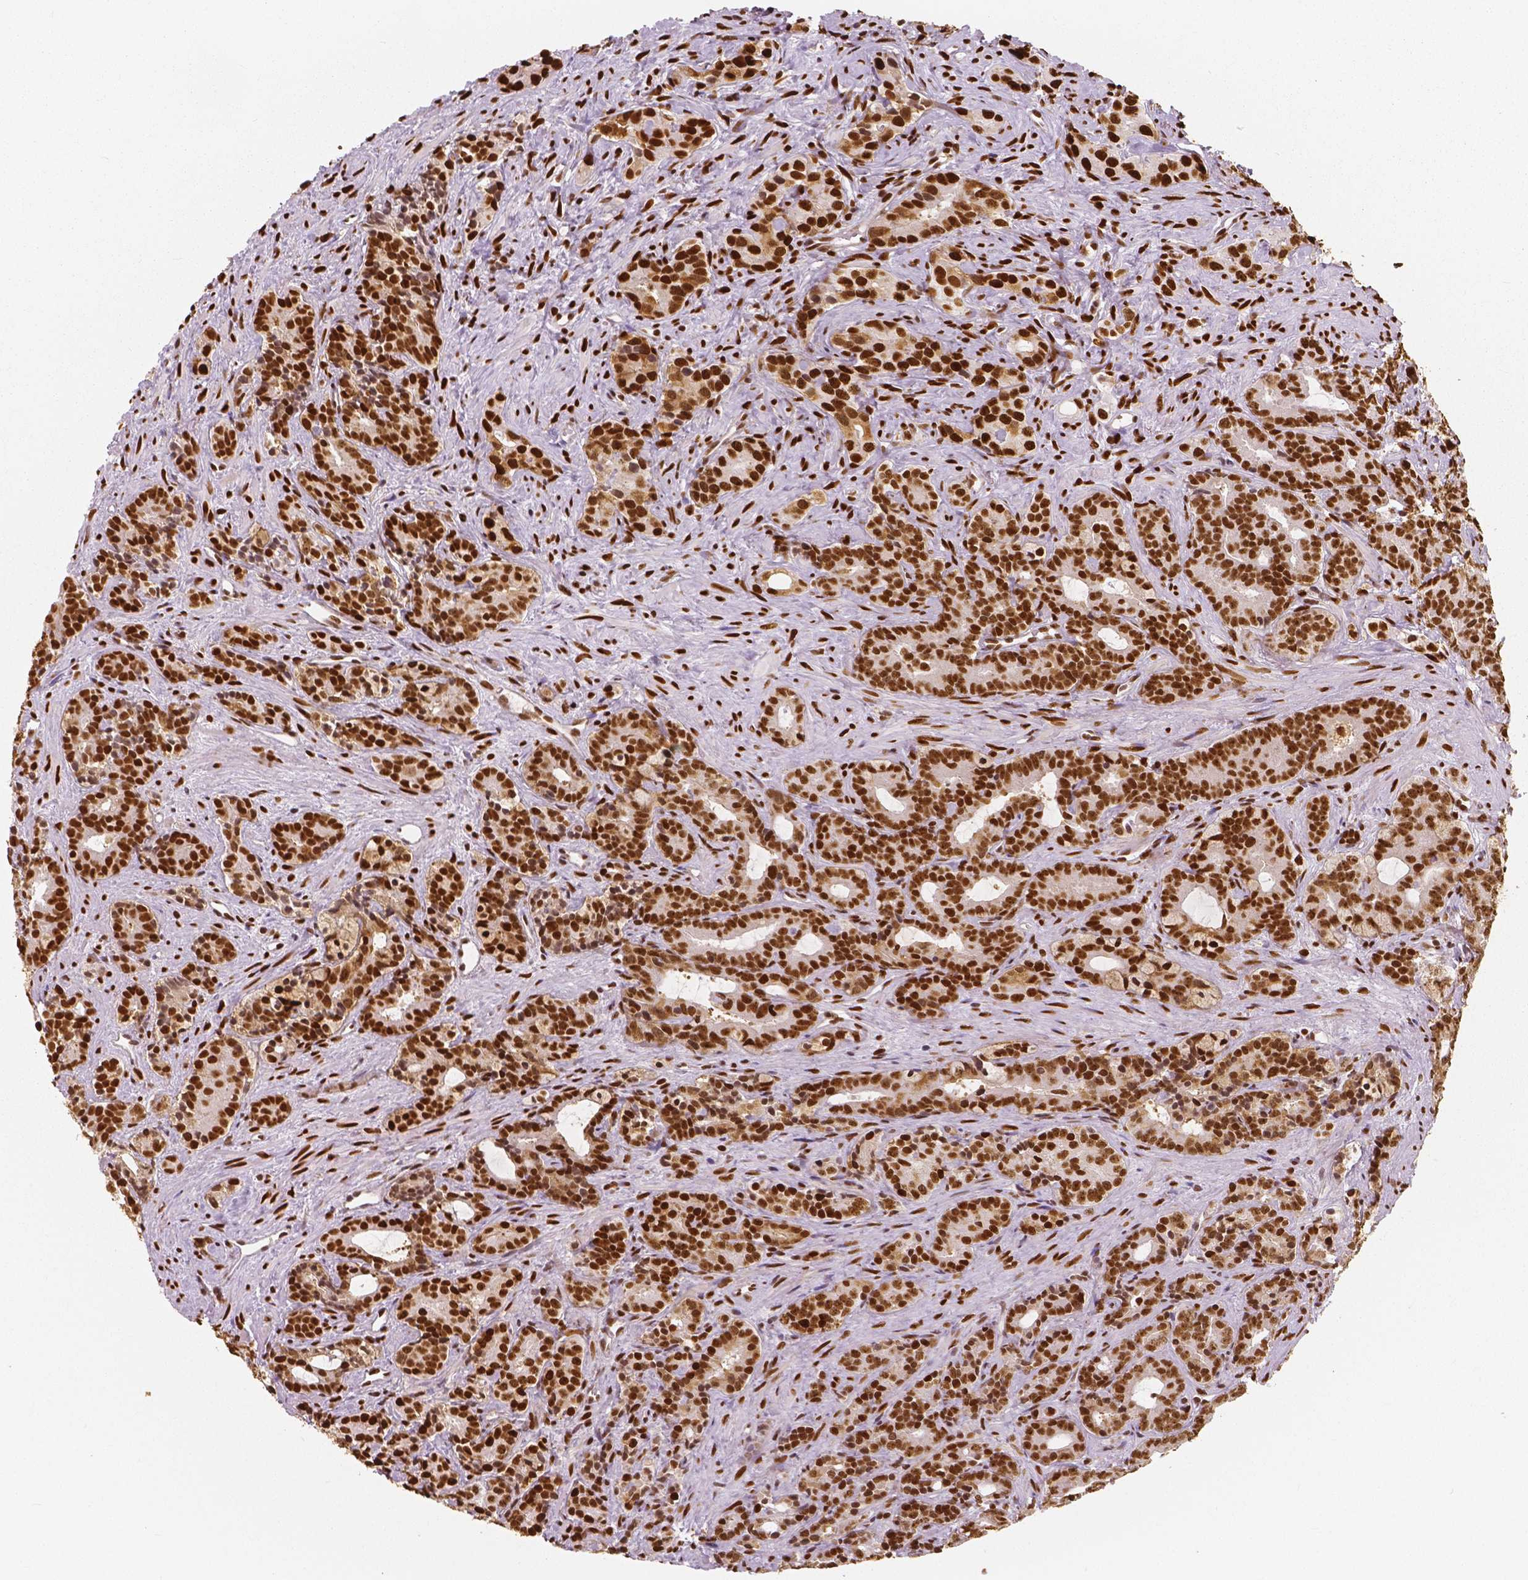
{"staining": {"intensity": "strong", "quantity": ">75%", "location": "cytoplasmic/membranous,nuclear"}, "tissue": "prostate cancer", "cell_type": "Tumor cells", "image_type": "cancer", "snomed": [{"axis": "morphology", "description": "Adenocarcinoma, High grade"}, {"axis": "topography", "description": "Prostate"}], "caption": "A high-resolution histopathology image shows immunohistochemistry staining of adenocarcinoma (high-grade) (prostate), which exhibits strong cytoplasmic/membranous and nuclear positivity in about >75% of tumor cells.", "gene": "NUCKS1", "patient": {"sex": "male", "age": 84}}